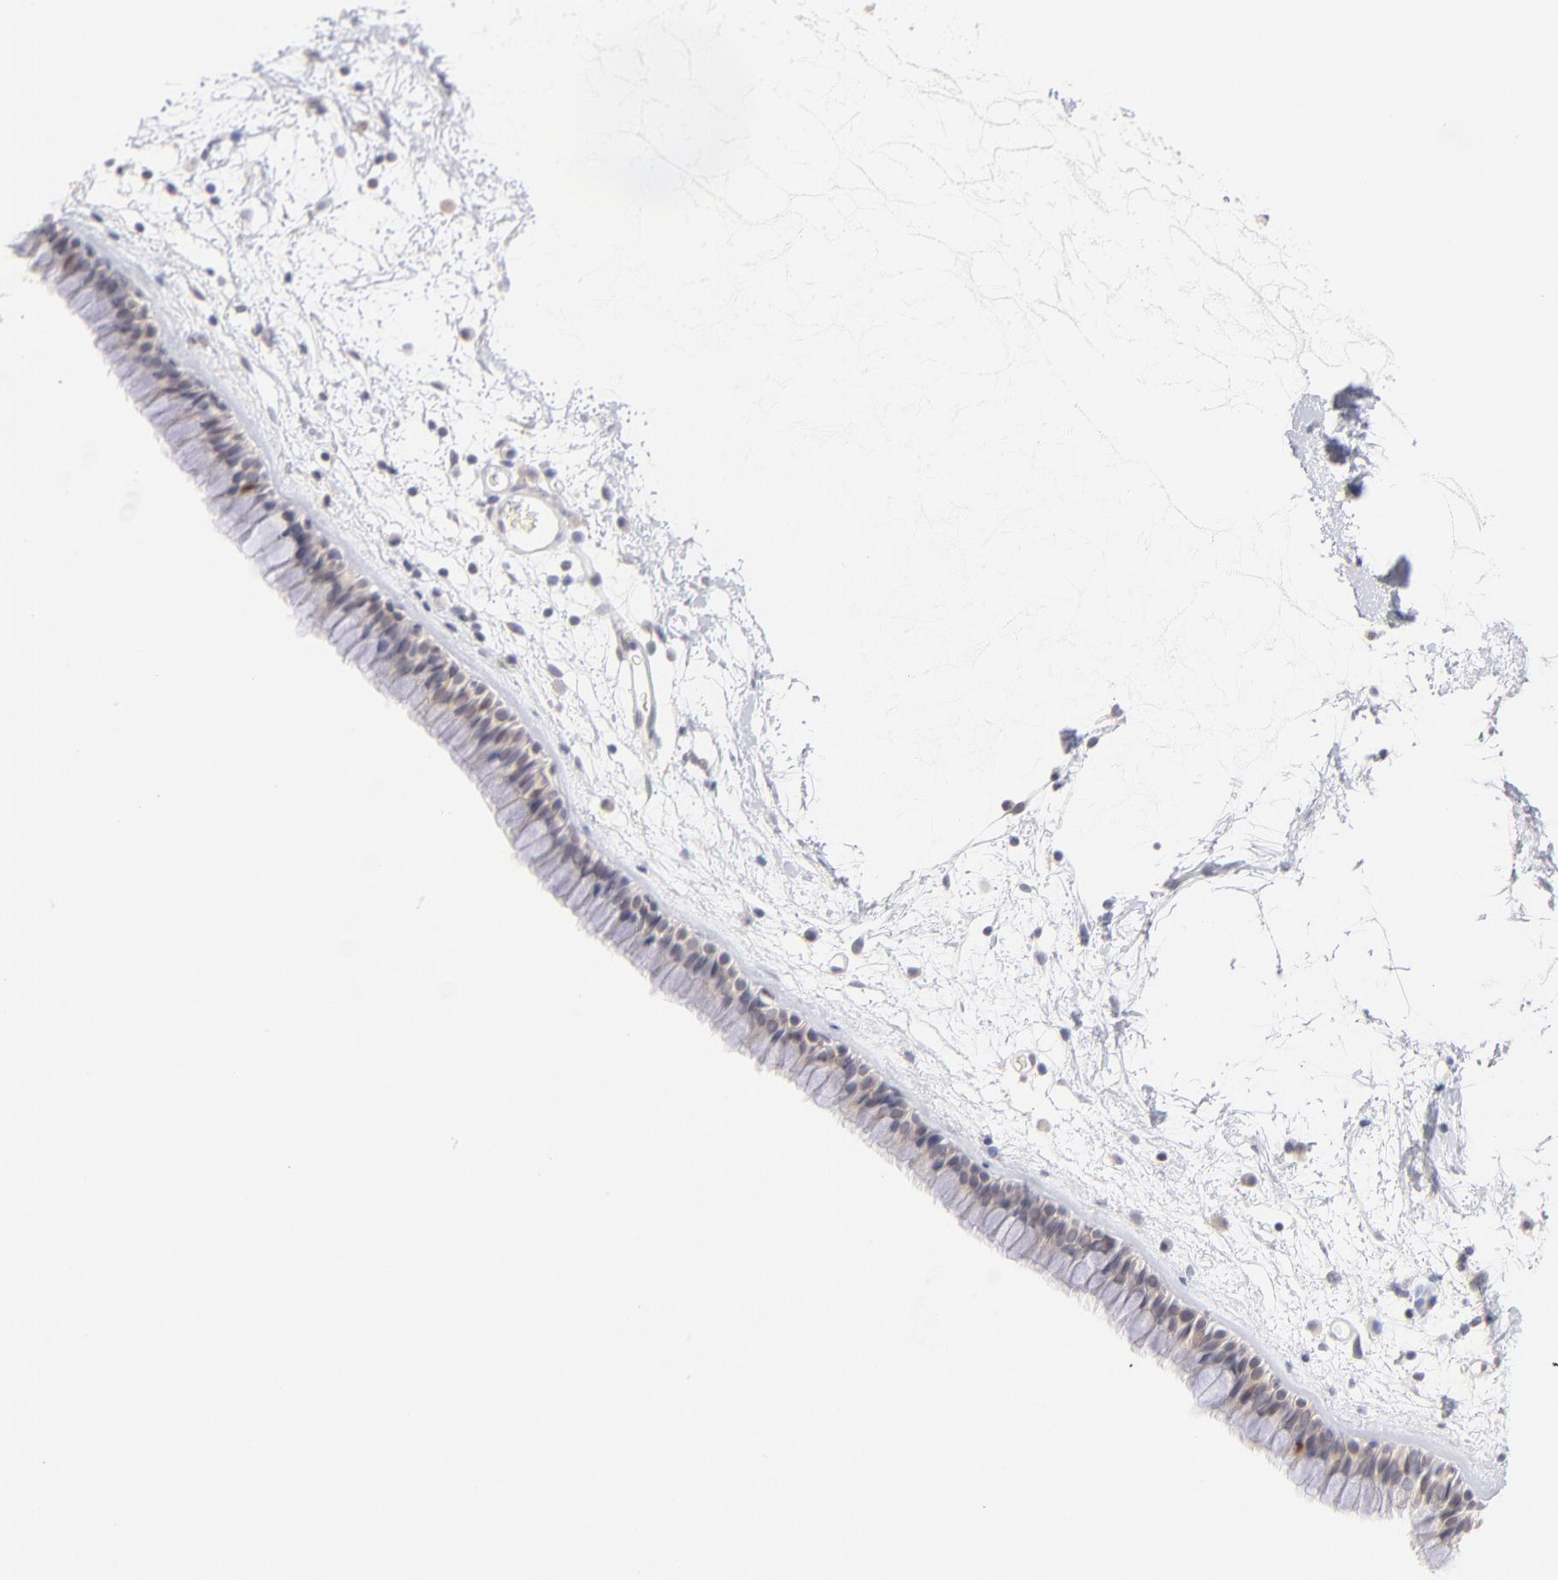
{"staining": {"intensity": "weak", "quantity": "25%-75%", "location": "cytoplasmic/membranous"}, "tissue": "nasopharynx", "cell_type": "Respiratory epithelial cells", "image_type": "normal", "snomed": [{"axis": "morphology", "description": "Normal tissue, NOS"}, {"axis": "morphology", "description": "Inflammation, NOS"}, {"axis": "topography", "description": "Nasopharynx"}], "caption": "This micrograph demonstrates immunohistochemistry staining of normal nasopharynx, with low weak cytoplasmic/membranous expression in about 25%-75% of respiratory epithelial cells.", "gene": "CASP6", "patient": {"sex": "male", "age": 48}}